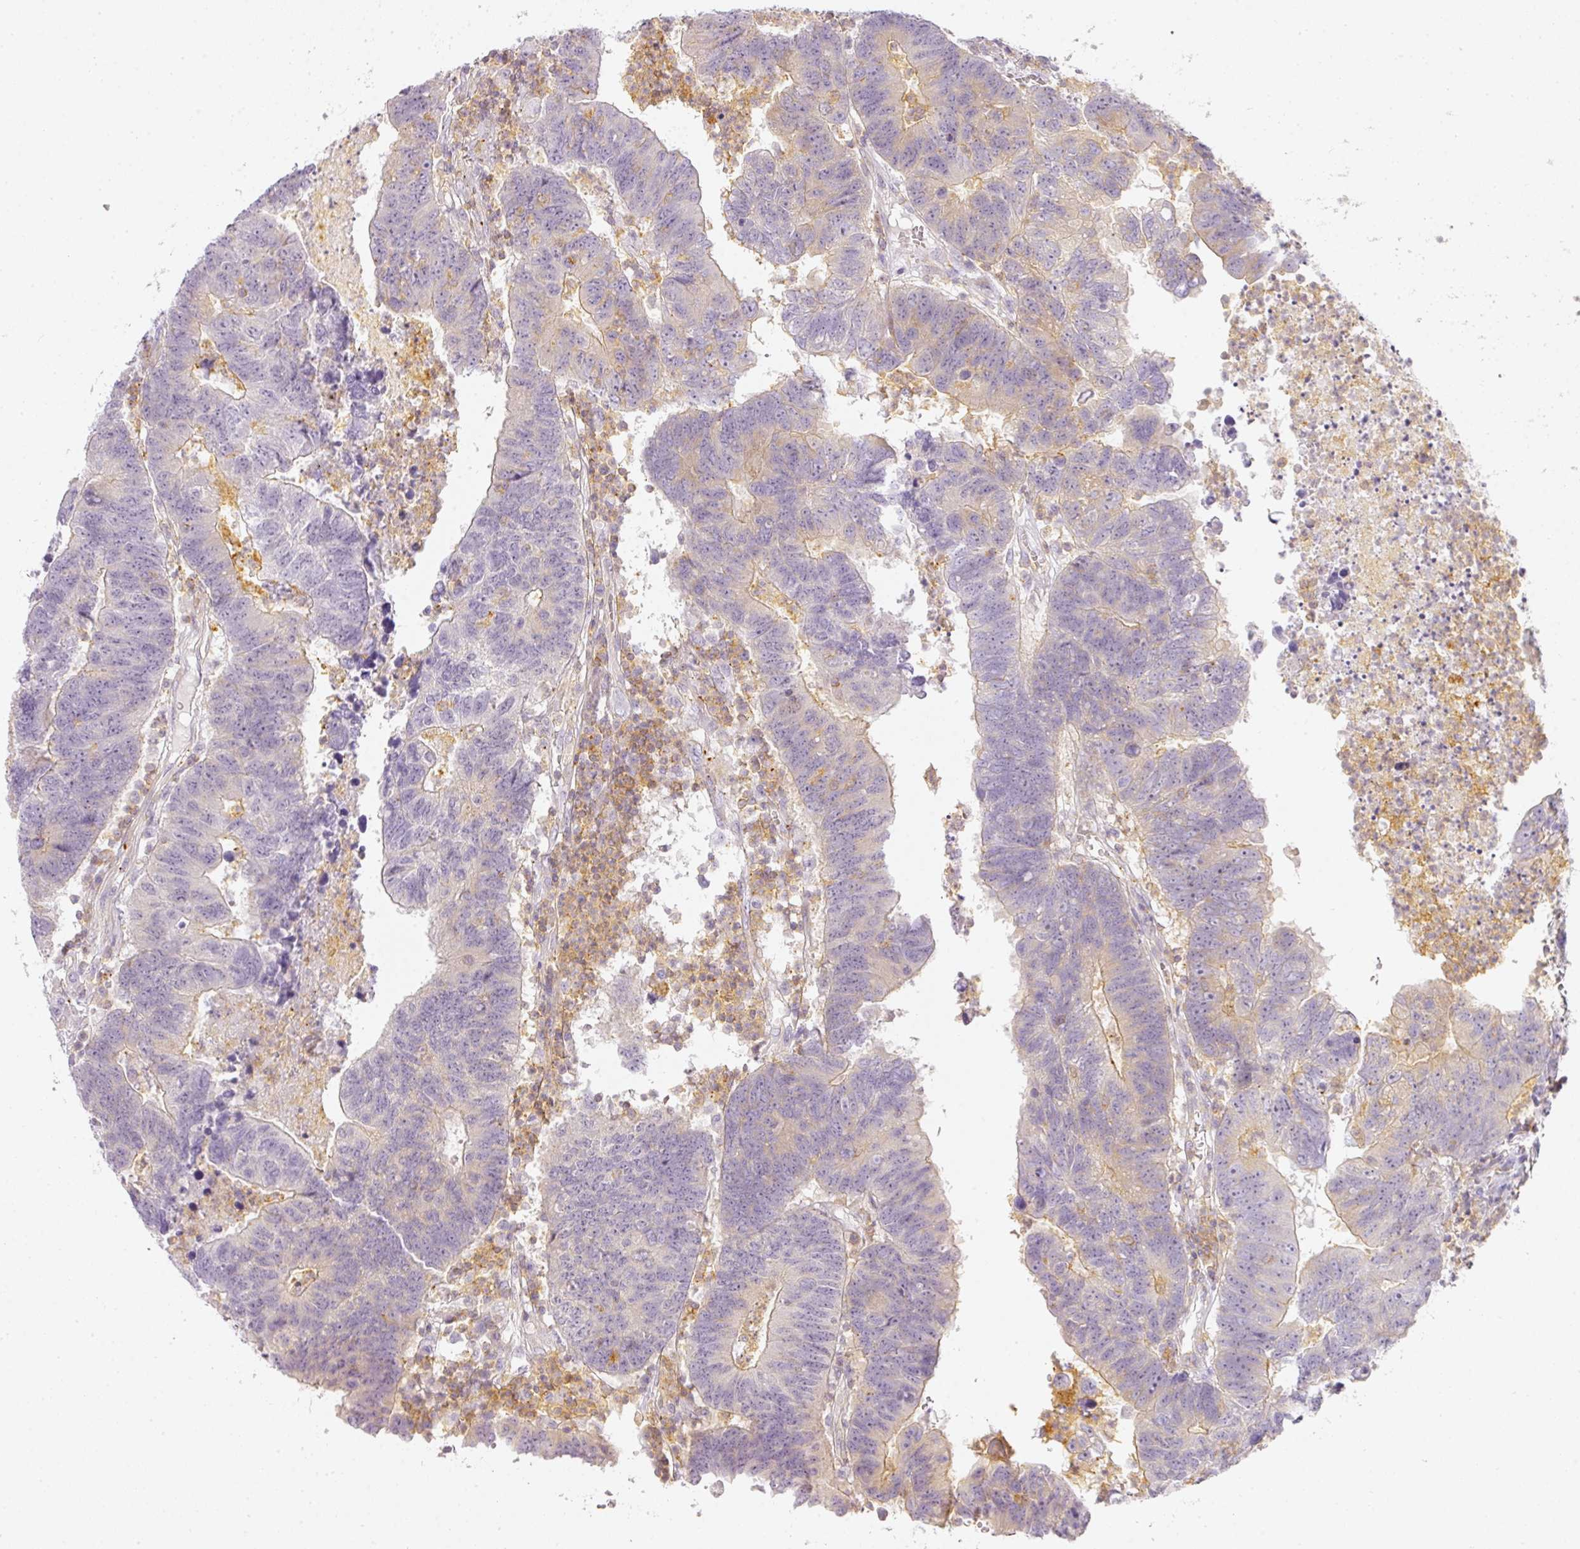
{"staining": {"intensity": "weak", "quantity": "<25%", "location": "cytoplasmic/membranous"}, "tissue": "colorectal cancer", "cell_type": "Tumor cells", "image_type": "cancer", "snomed": [{"axis": "morphology", "description": "Adenocarcinoma, NOS"}, {"axis": "topography", "description": "Colon"}], "caption": "Colorectal cancer (adenocarcinoma) stained for a protein using immunohistochemistry exhibits no positivity tumor cells.", "gene": "TMEM42", "patient": {"sex": "female", "age": 48}}